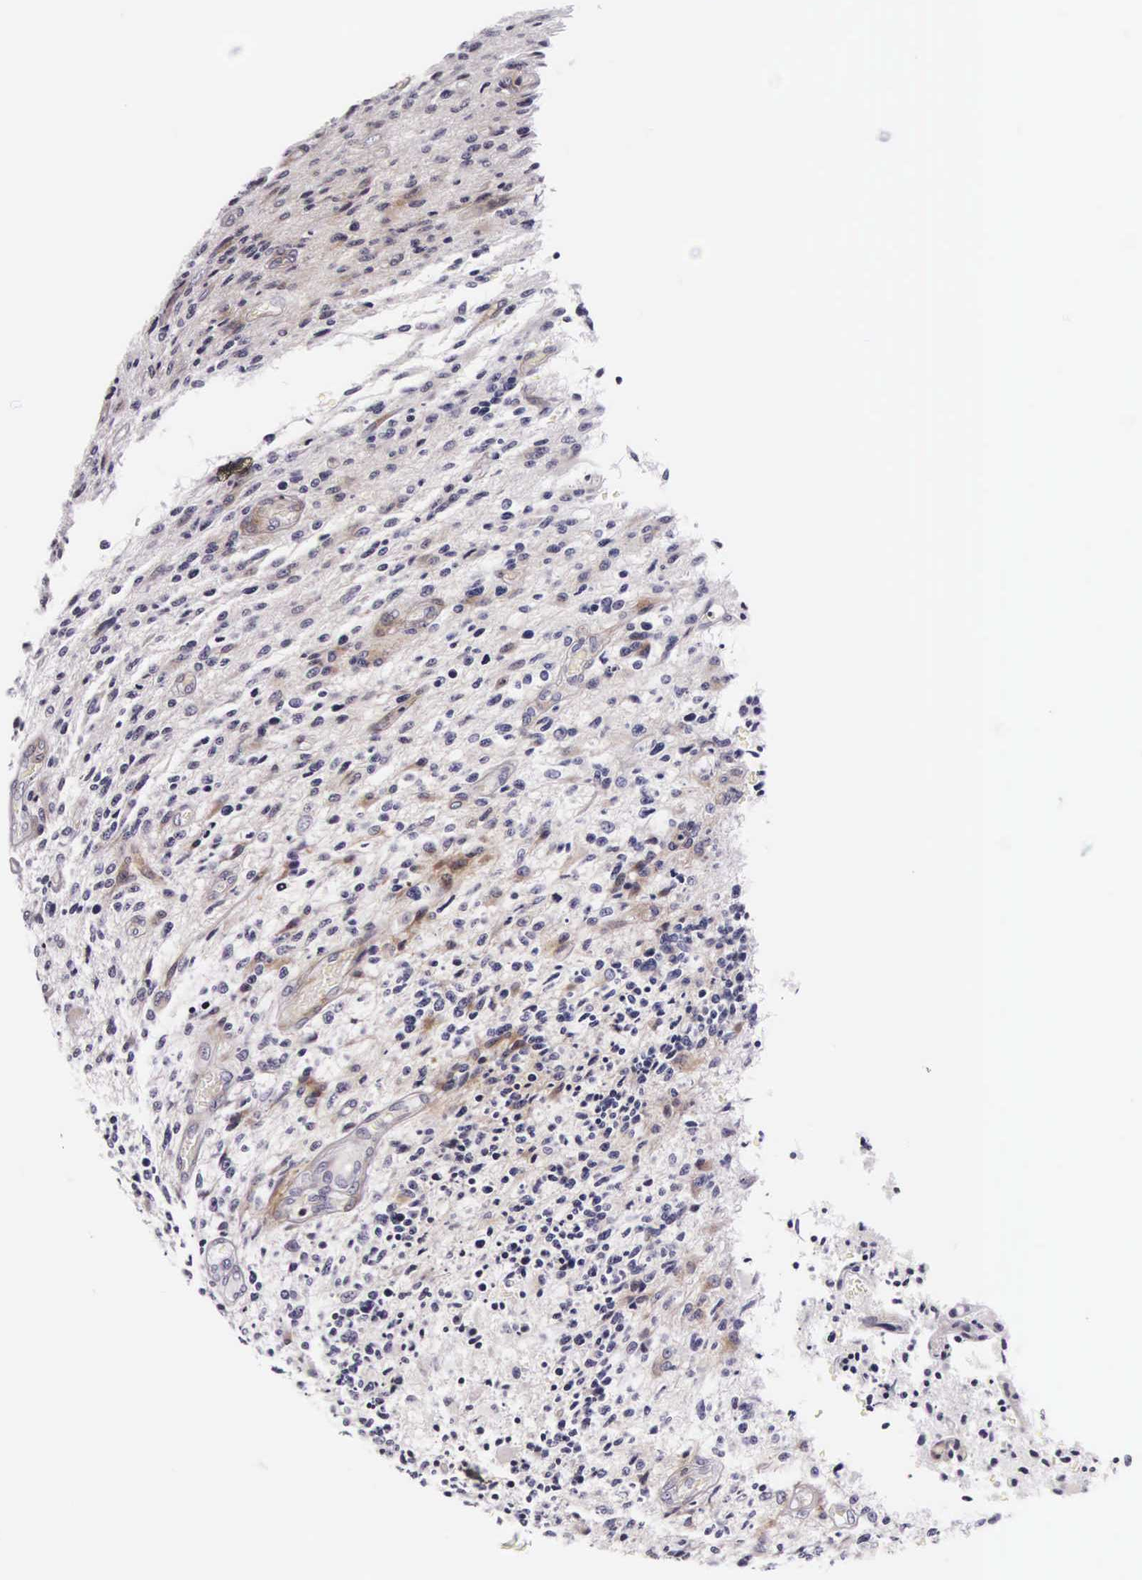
{"staining": {"intensity": "negative", "quantity": "none", "location": "none"}, "tissue": "glioma", "cell_type": "Tumor cells", "image_type": "cancer", "snomed": [{"axis": "morphology", "description": "Glioma, malignant, High grade"}, {"axis": "topography", "description": "Brain"}], "caption": "Tumor cells are negative for brown protein staining in high-grade glioma (malignant).", "gene": "UPRT", "patient": {"sex": "male", "age": 36}}